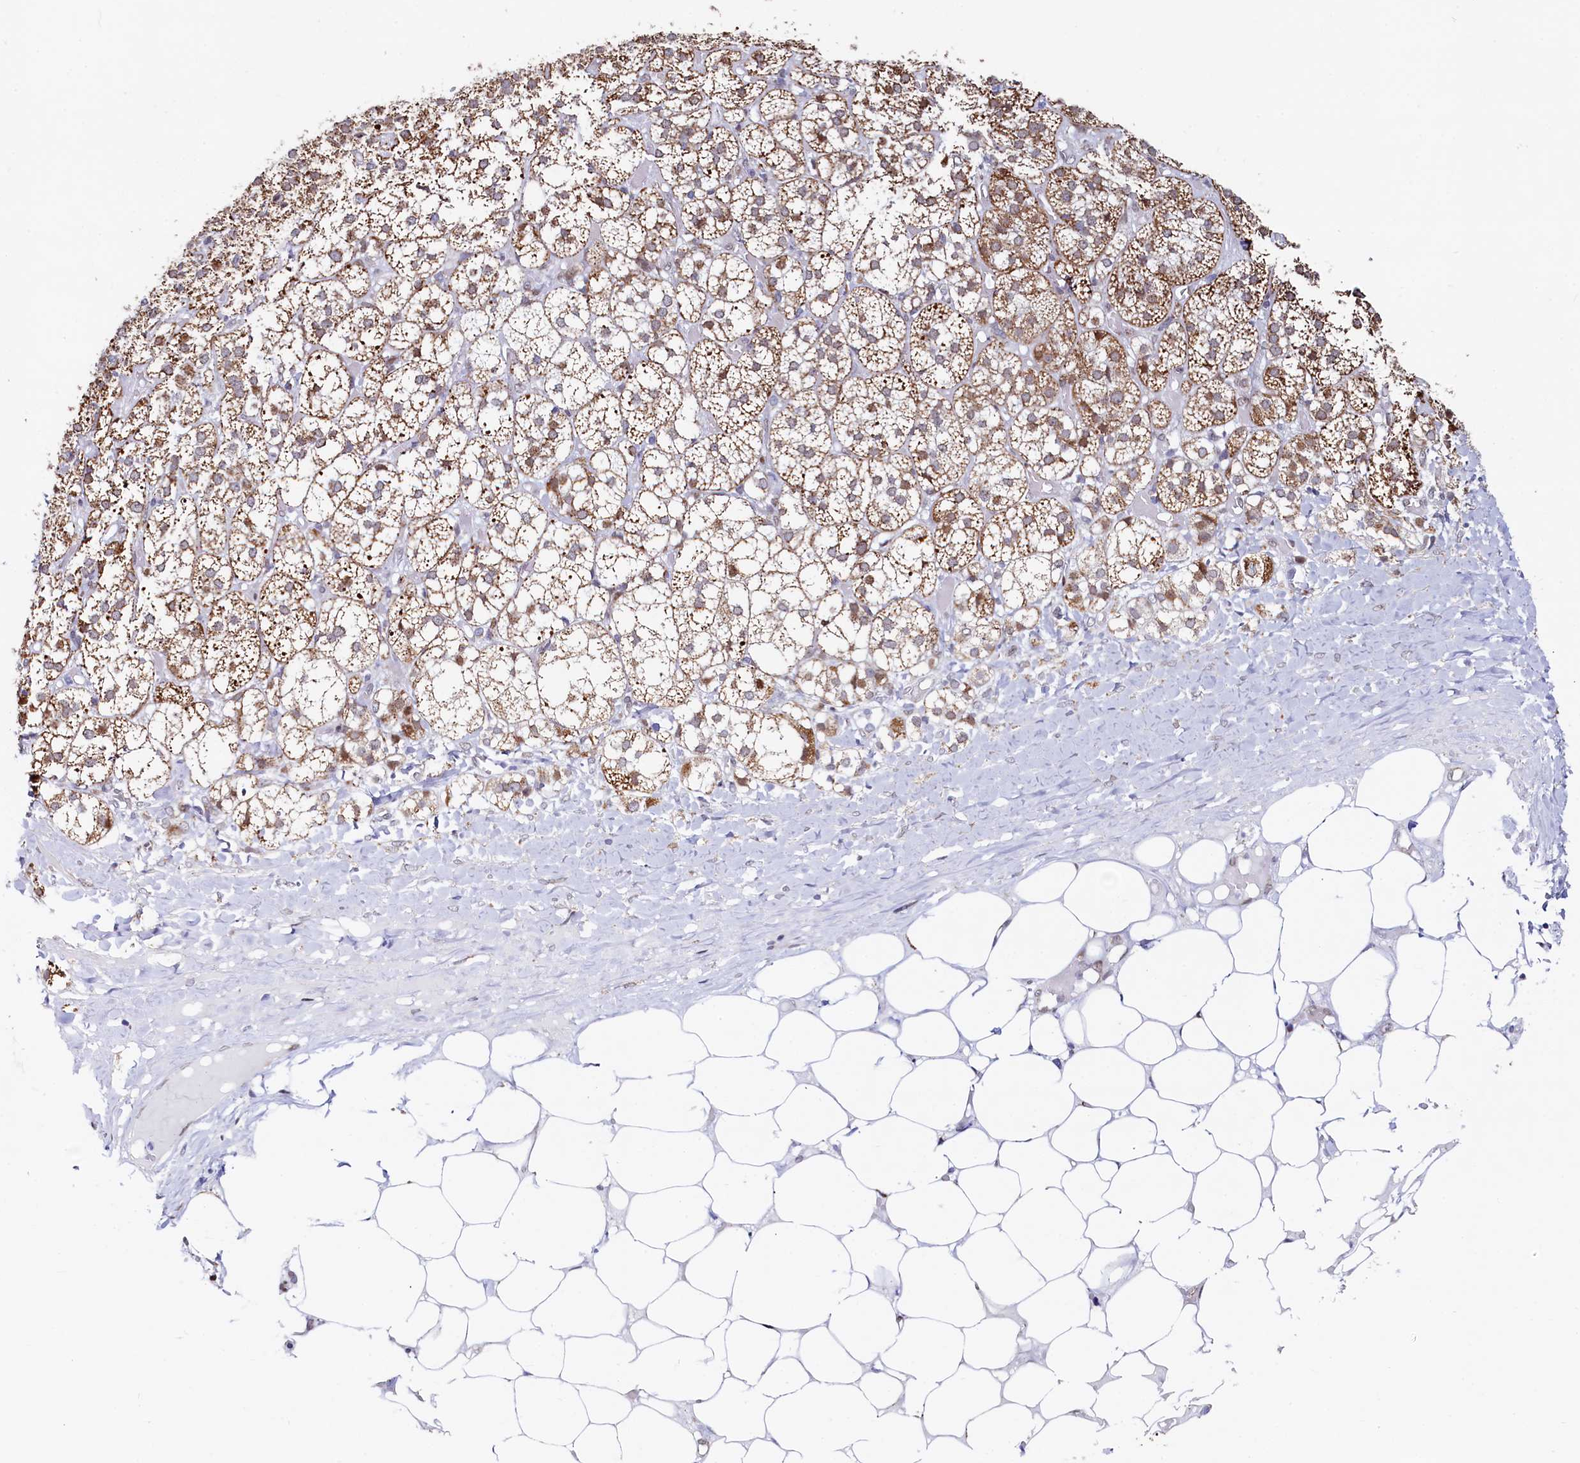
{"staining": {"intensity": "moderate", "quantity": ">75%", "location": "cytoplasmic/membranous"}, "tissue": "adrenal gland", "cell_type": "Glandular cells", "image_type": "normal", "snomed": [{"axis": "morphology", "description": "Normal tissue, NOS"}, {"axis": "topography", "description": "Adrenal gland"}], "caption": "Human adrenal gland stained with a brown dye shows moderate cytoplasmic/membranous positive positivity in about >75% of glandular cells.", "gene": "HDGFL3", "patient": {"sex": "female", "age": 61}}